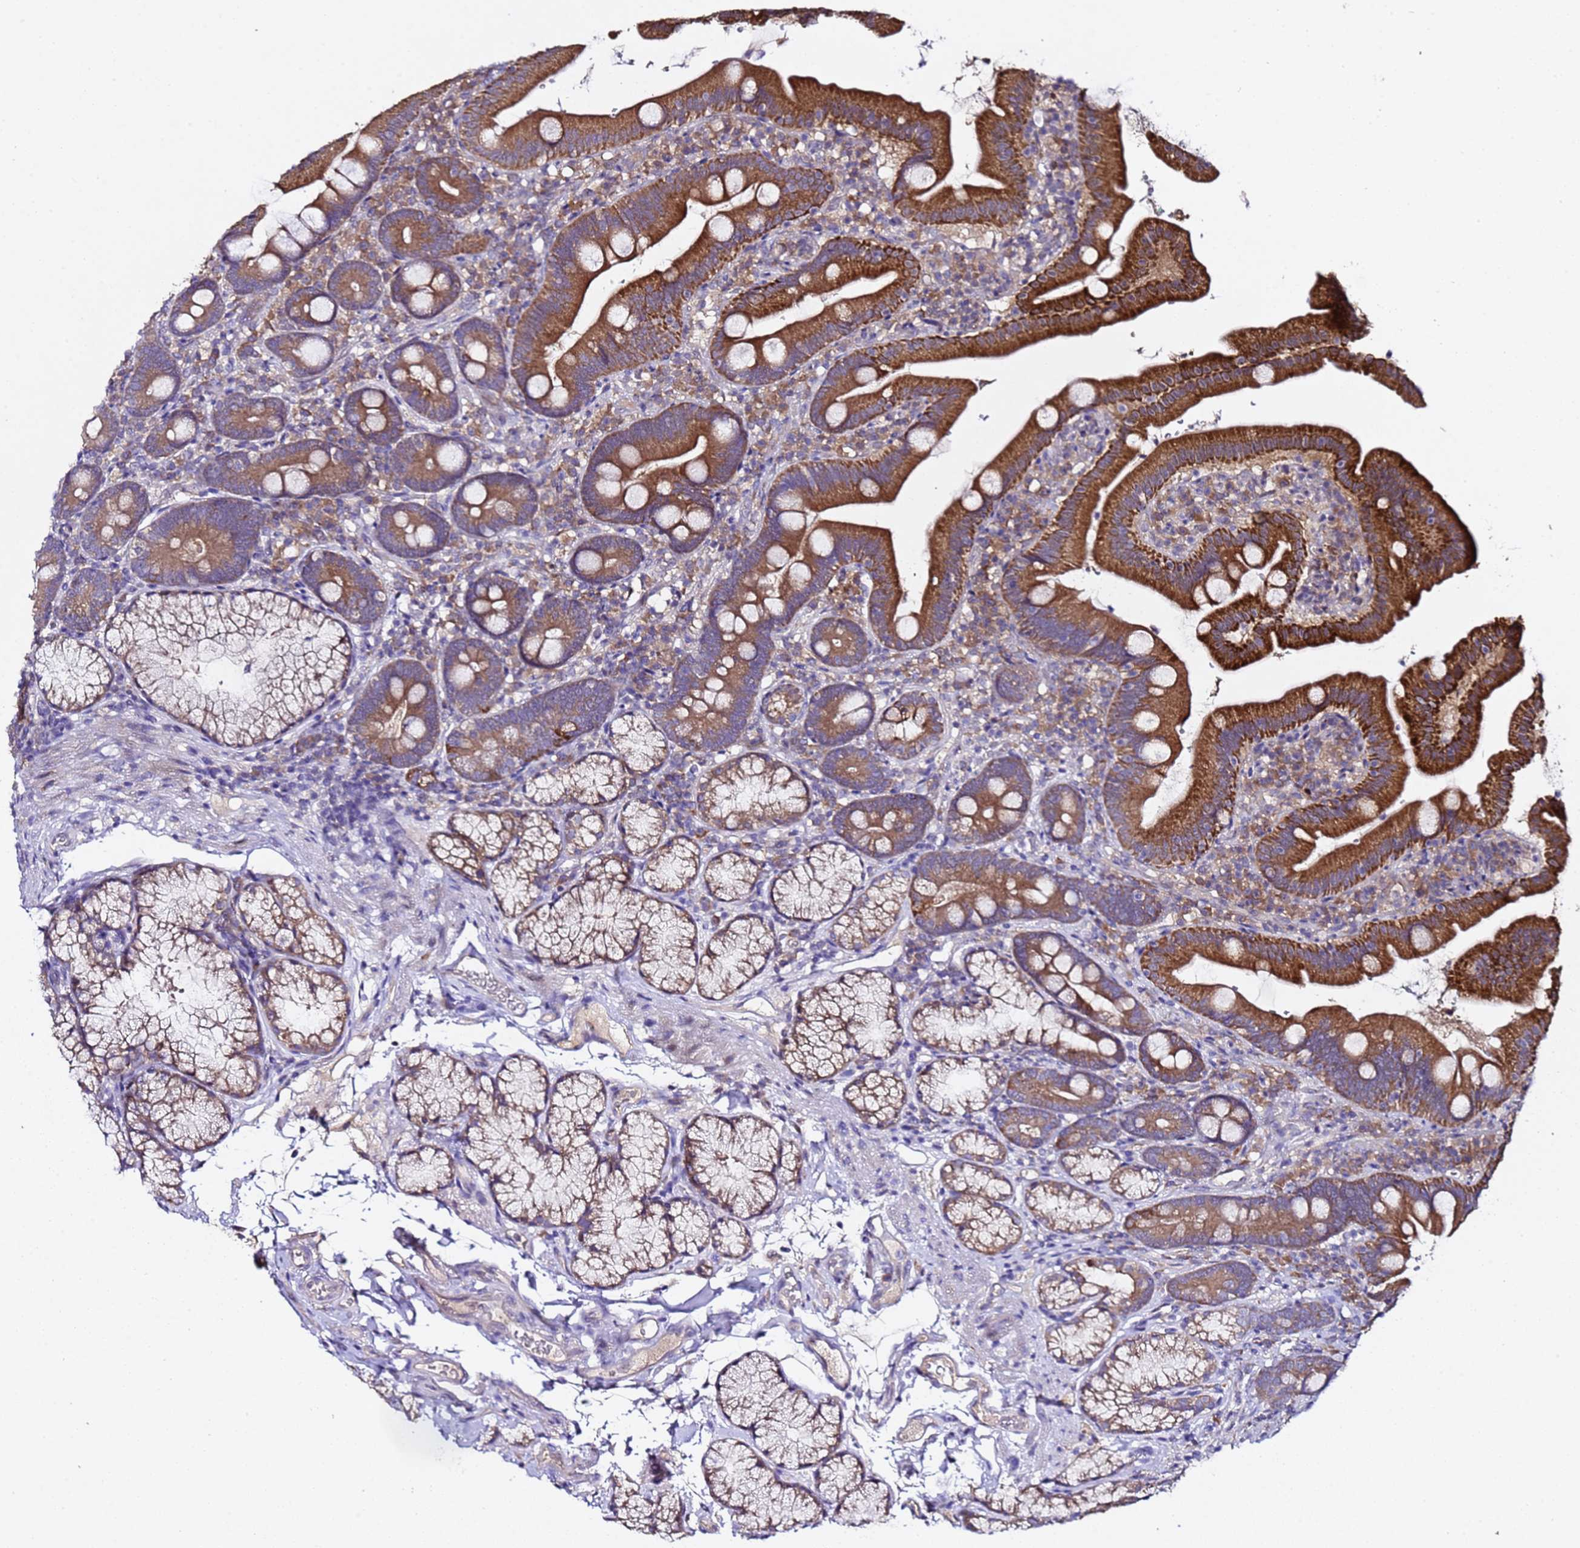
{"staining": {"intensity": "strong", "quantity": "25%-75%", "location": "cytoplasmic/membranous"}, "tissue": "duodenum", "cell_type": "Glandular cells", "image_type": "normal", "snomed": [{"axis": "morphology", "description": "Normal tissue, NOS"}, {"axis": "topography", "description": "Duodenum"}], "caption": "This histopathology image shows immunohistochemistry (IHC) staining of normal duodenum, with high strong cytoplasmic/membranous positivity in about 25%-75% of glandular cells.", "gene": "ALG3", "patient": {"sex": "female", "age": 67}}